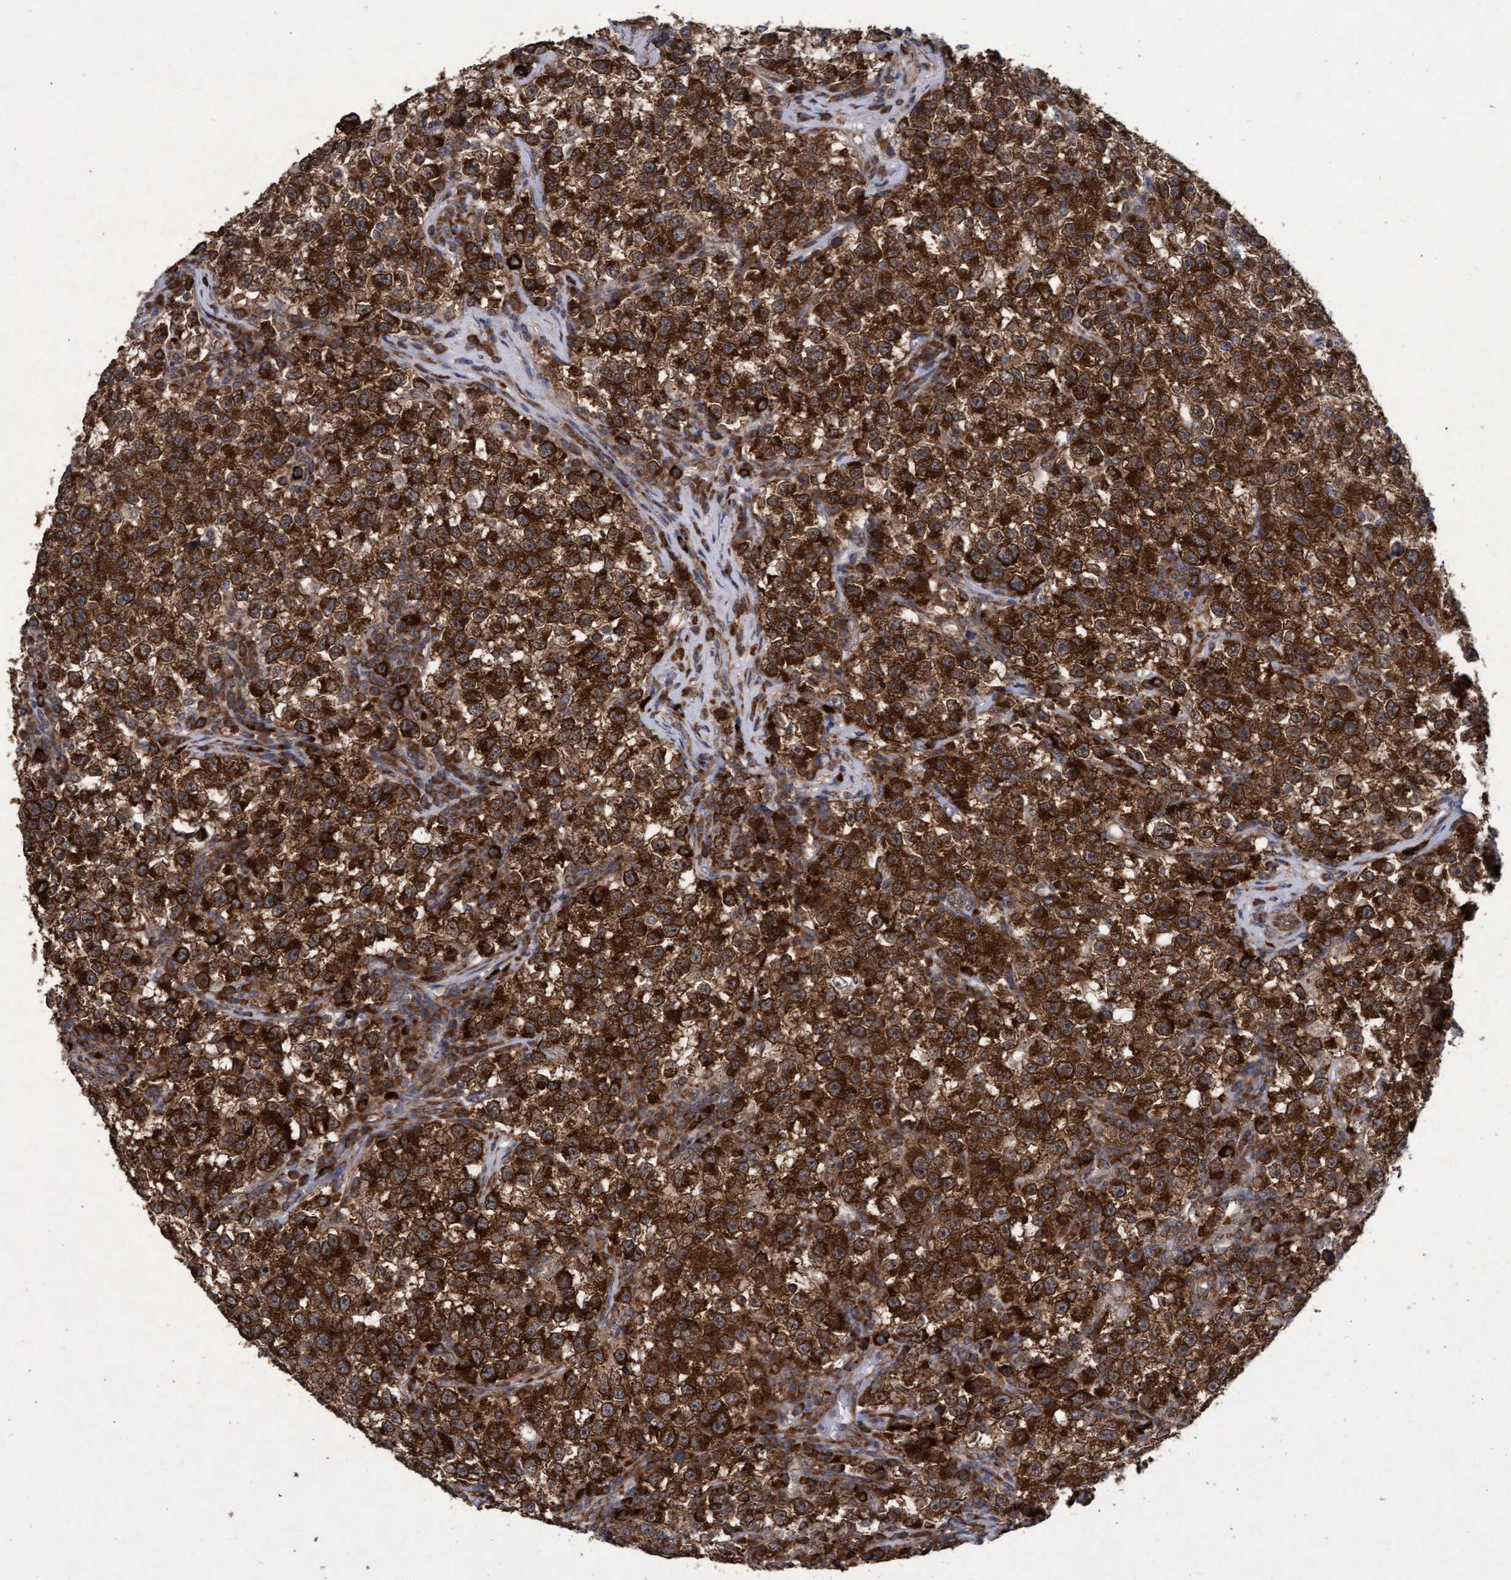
{"staining": {"intensity": "strong", "quantity": ">75%", "location": "cytoplasmic/membranous"}, "tissue": "testis cancer", "cell_type": "Tumor cells", "image_type": "cancer", "snomed": [{"axis": "morphology", "description": "Seminoma, NOS"}, {"axis": "topography", "description": "Testis"}], "caption": "Immunohistochemistry (IHC) staining of testis cancer (seminoma), which exhibits high levels of strong cytoplasmic/membranous positivity in about >75% of tumor cells indicating strong cytoplasmic/membranous protein expression. The staining was performed using DAB (3,3'-diaminobenzidine) (brown) for protein detection and nuclei were counterstained in hematoxylin (blue).", "gene": "ABCF2", "patient": {"sex": "male", "age": 22}}